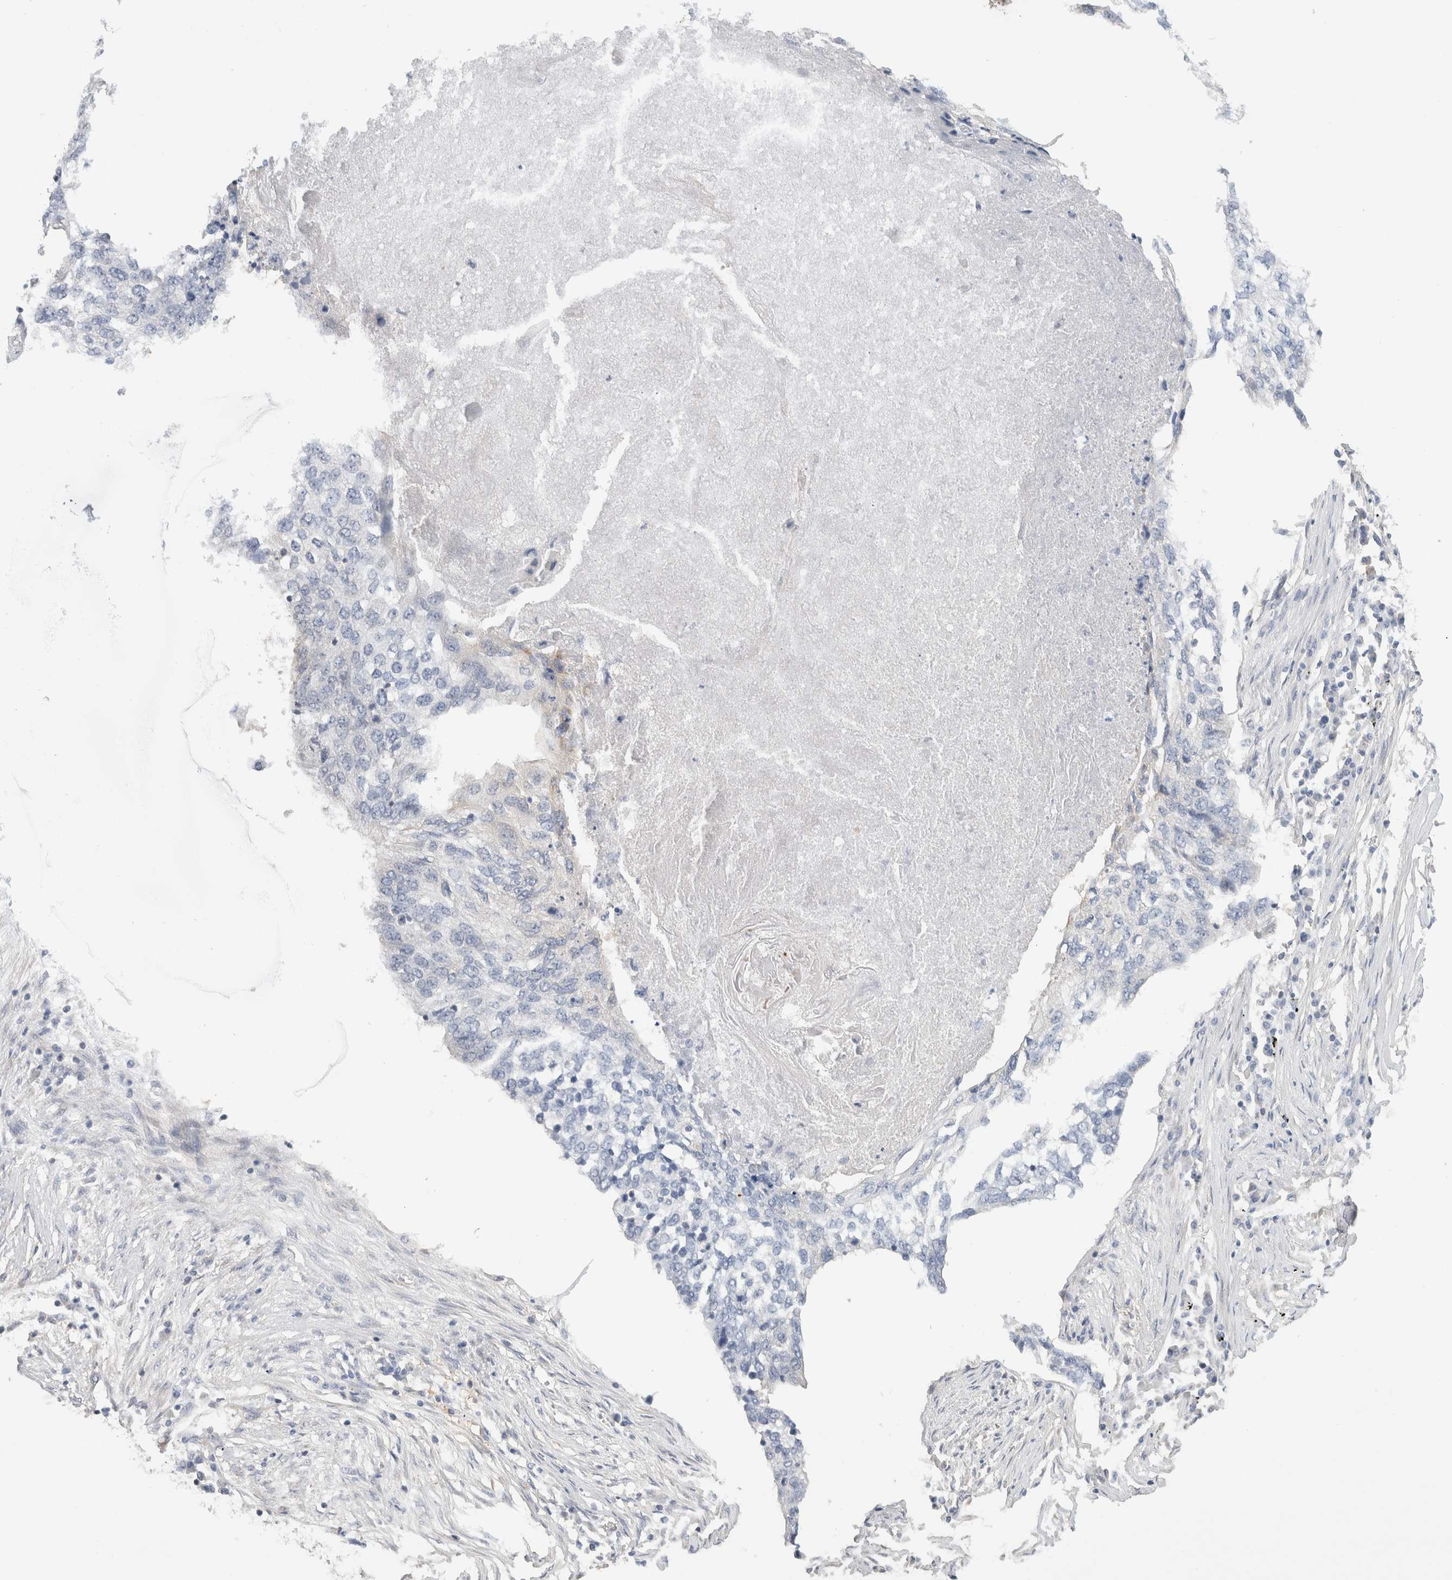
{"staining": {"intensity": "negative", "quantity": "none", "location": "none"}, "tissue": "lung cancer", "cell_type": "Tumor cells", "image_type": "cancer", "snomed": [{"axis": "morphology", "description": "Squamous cell carcinoma, NOS"}, {"axis": "topography", "description": "Lung"}], "caption": "IHC image of neoplastic tissue: human lung cancer (squamous cell carcinoma) stained with DAB (3,3'-diaminobenzidine) displays no significant protein staining in tumor cells.", "gene": "CAPN2", "patient": {"sex": "female", "age": 63}}